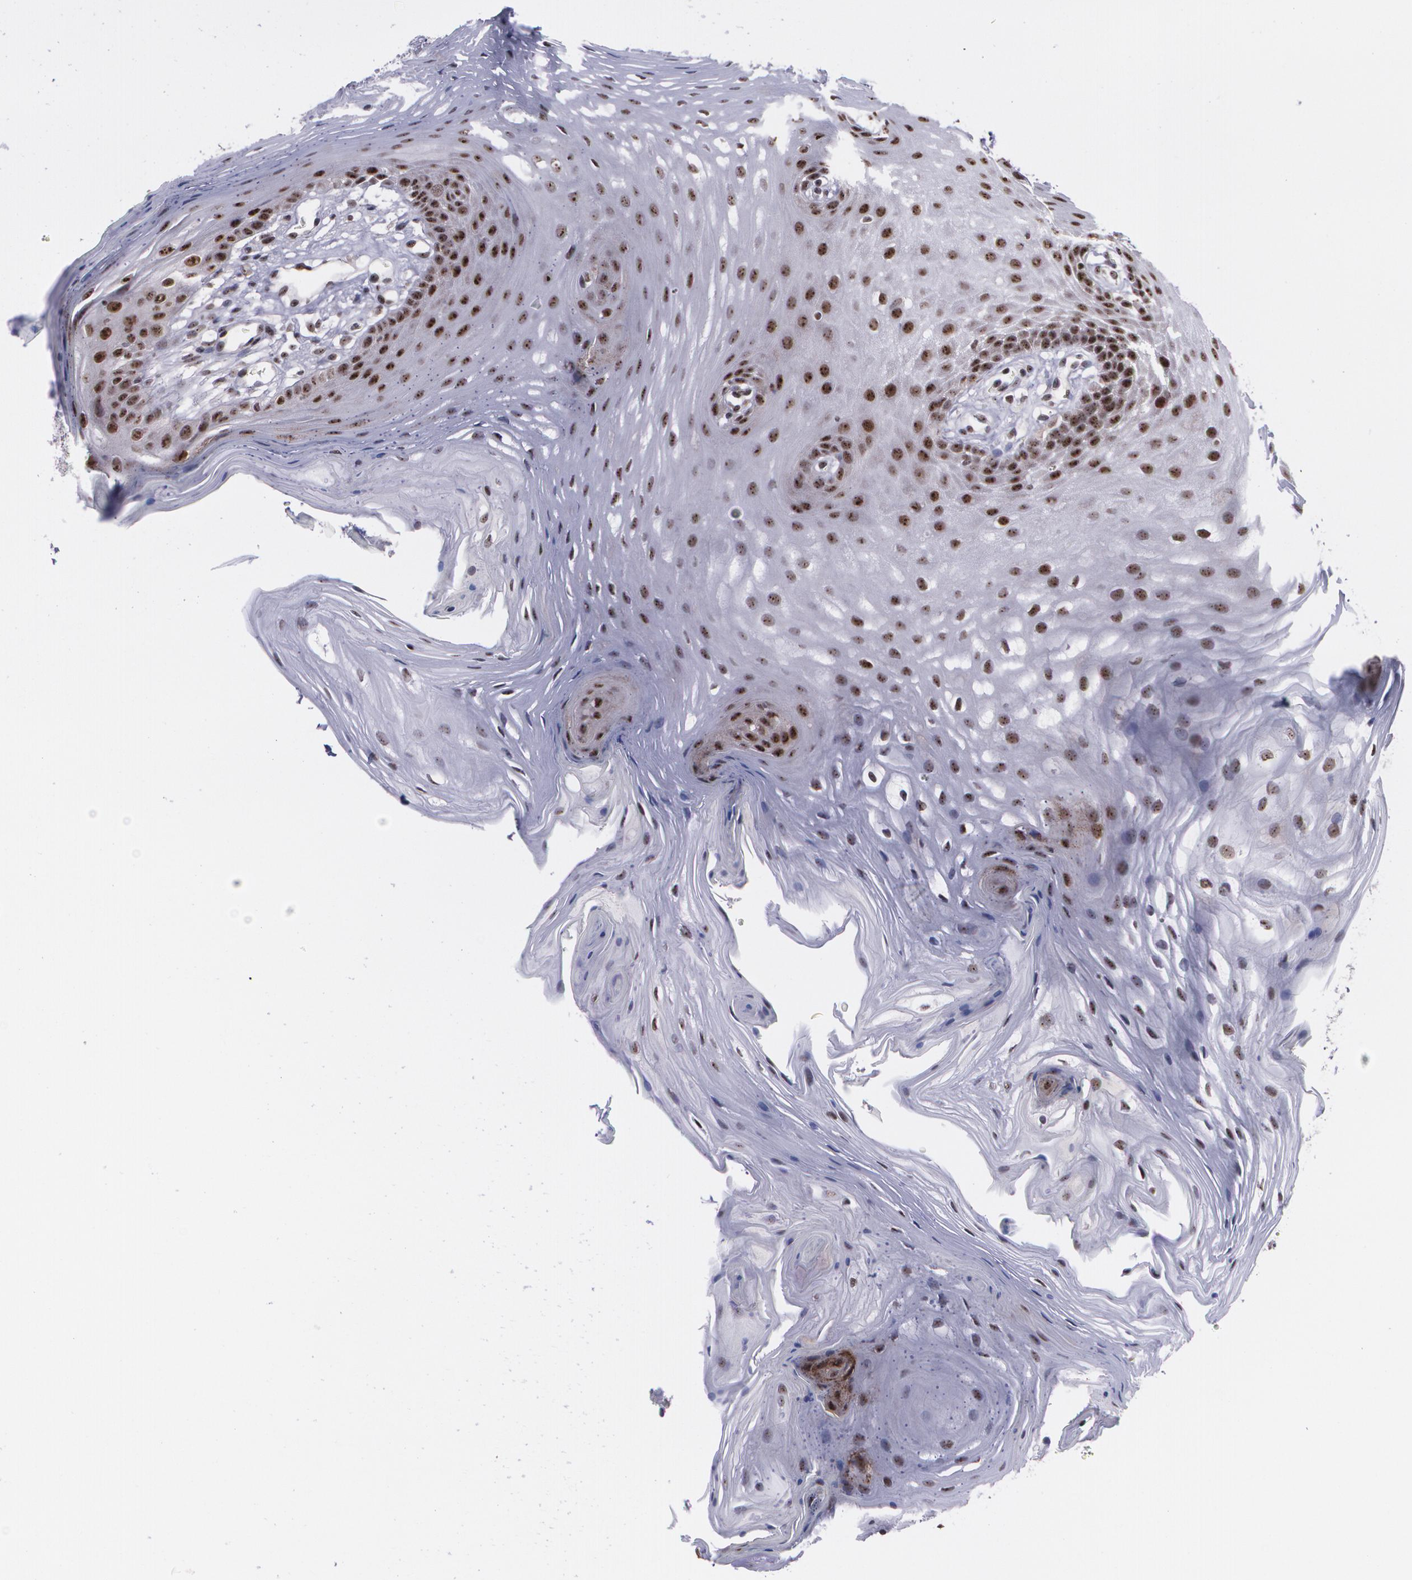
{"staining": {"intensity": "moderate", "quantity": ">75%", "location": "nuclear"}, "tissue": "oral mucosa", "cell_type": "Squamous epithelial cells", "image_type": "normal", "snomed": [{"axis": "morphology", "description": "Normal tissue, NOS"}, {"axis": "topography", "description": "Oral tissue"}], "caption": "Immunohistochemical staining of normal oral mucosa reveals moderate nuclear protein positivity in about >75% of squamous epithelial cells. The protein of interest is shown in brown color, while the nuclei are stained blue.", "gene": "C6orf15", "patient": {"sex": "male", "age": 62}}